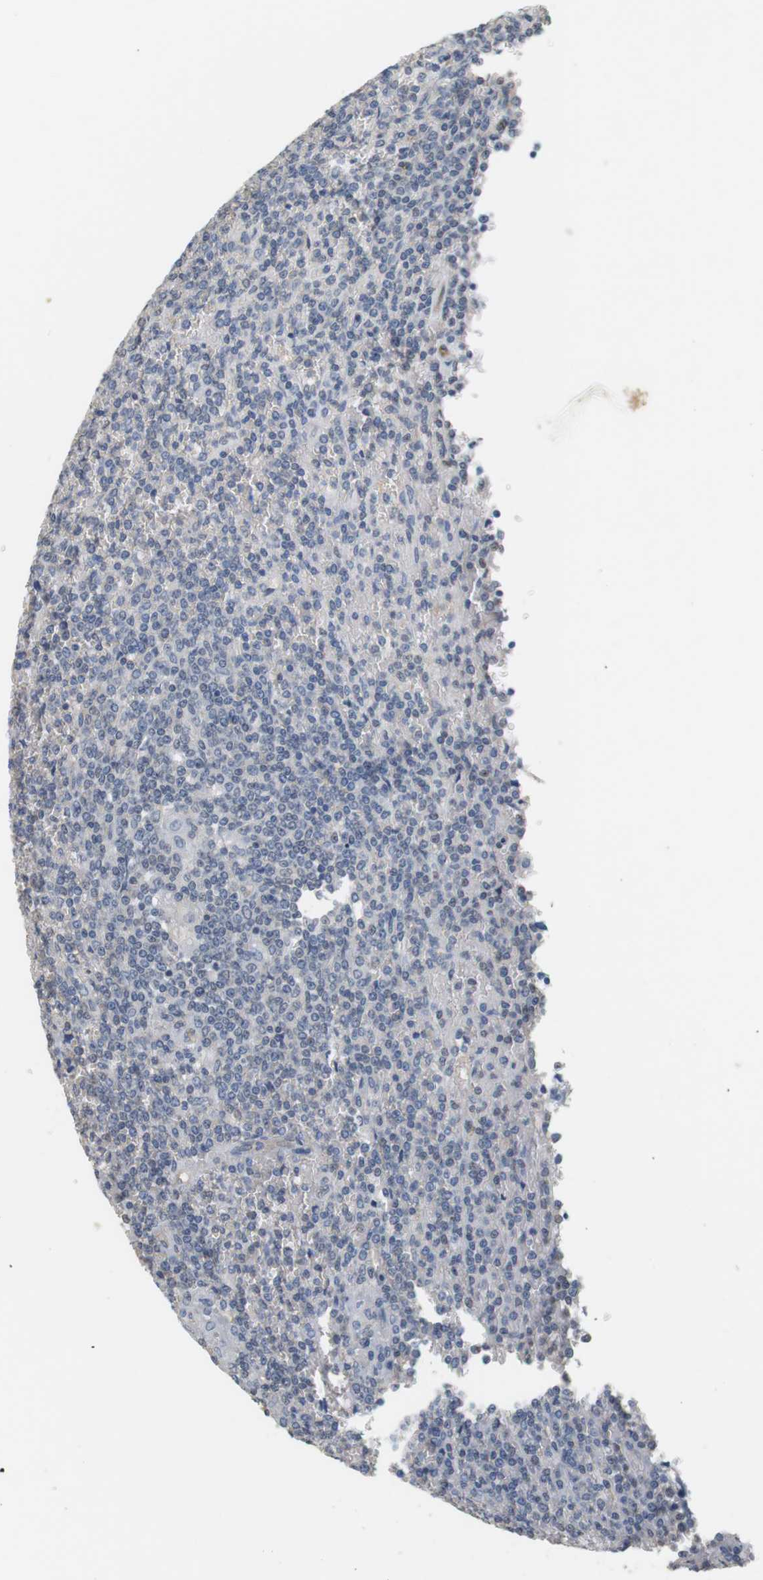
{"staining": {"intensity": "negative", "quantity": "none", "location": "none"}, "tissue": "lymphoma", "cell_type": "Tumor cells", "image_type": "cancer", "snomed": [{"axis": "morphology", "description": "Malignant lymphoma, non-Hodgkin's type, Low grade"}, {"axis": "topography", "description": "Spleen"}], "caption": "There is no significant staining in tumor cells of malignant lymphoma, non-Hodgkin's type (low-grade).", "gene": "OSR1", "patient": {"sex": "female", "age": 19}}